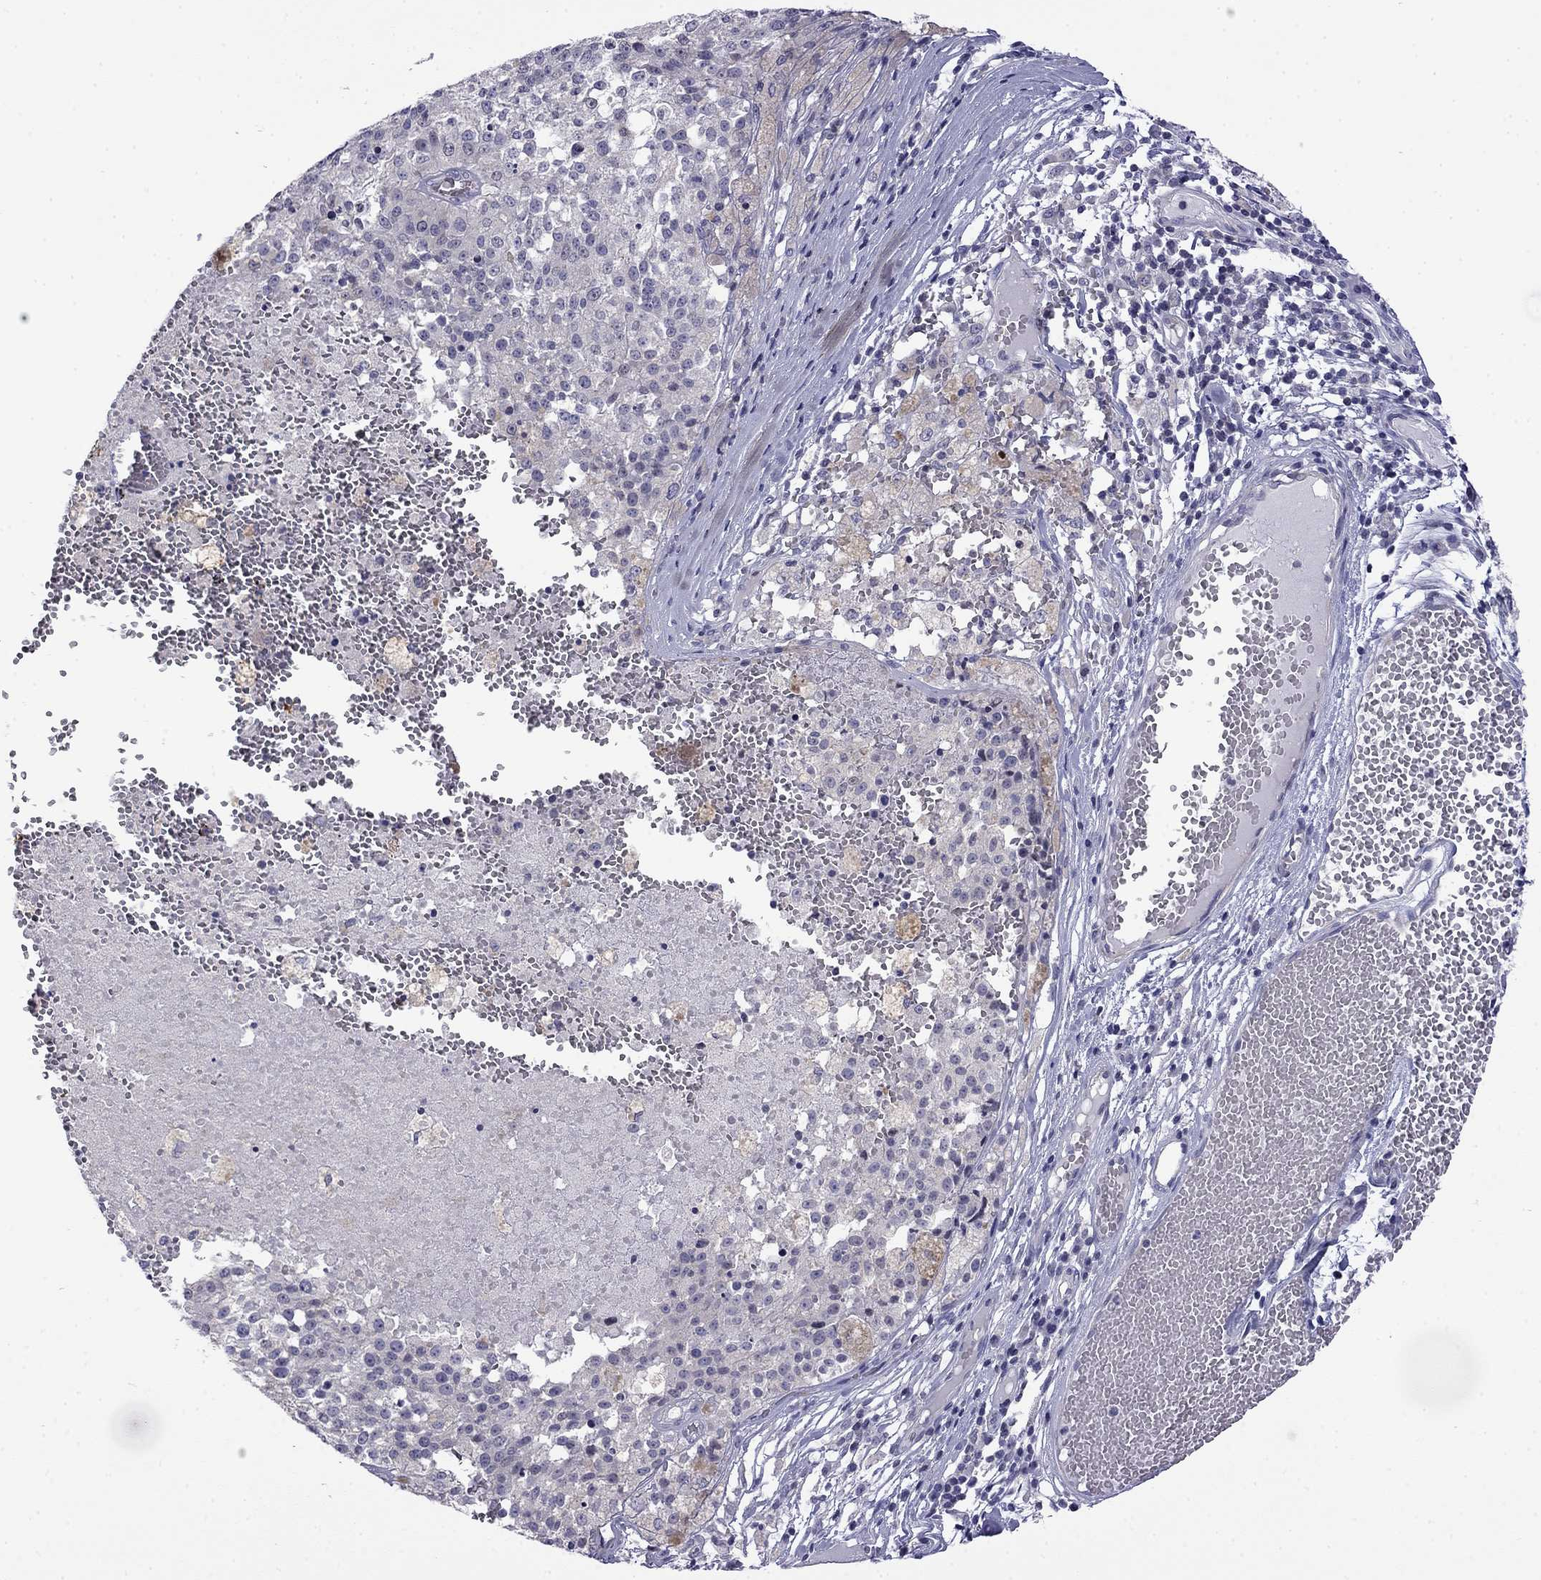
{"staining": {"intensity": "negative", "quantity": "none", "location": "none"}, "tissue": "melanoma", "cell_type": "Tumor cells", "image_type": "cancer", "snomed": [{"axis": "morphology", "description": "Malignant melanoma, Metastatic site"}, {"axis": "topography", "description": "Lymph node"}], "caption": "The micrograph displays no staining of tumor cells in melanoma. (IHC, brightfield microscopy, high magnification).", "gene": "PRR18", "patient": {"sex": "female", "age": 64}}